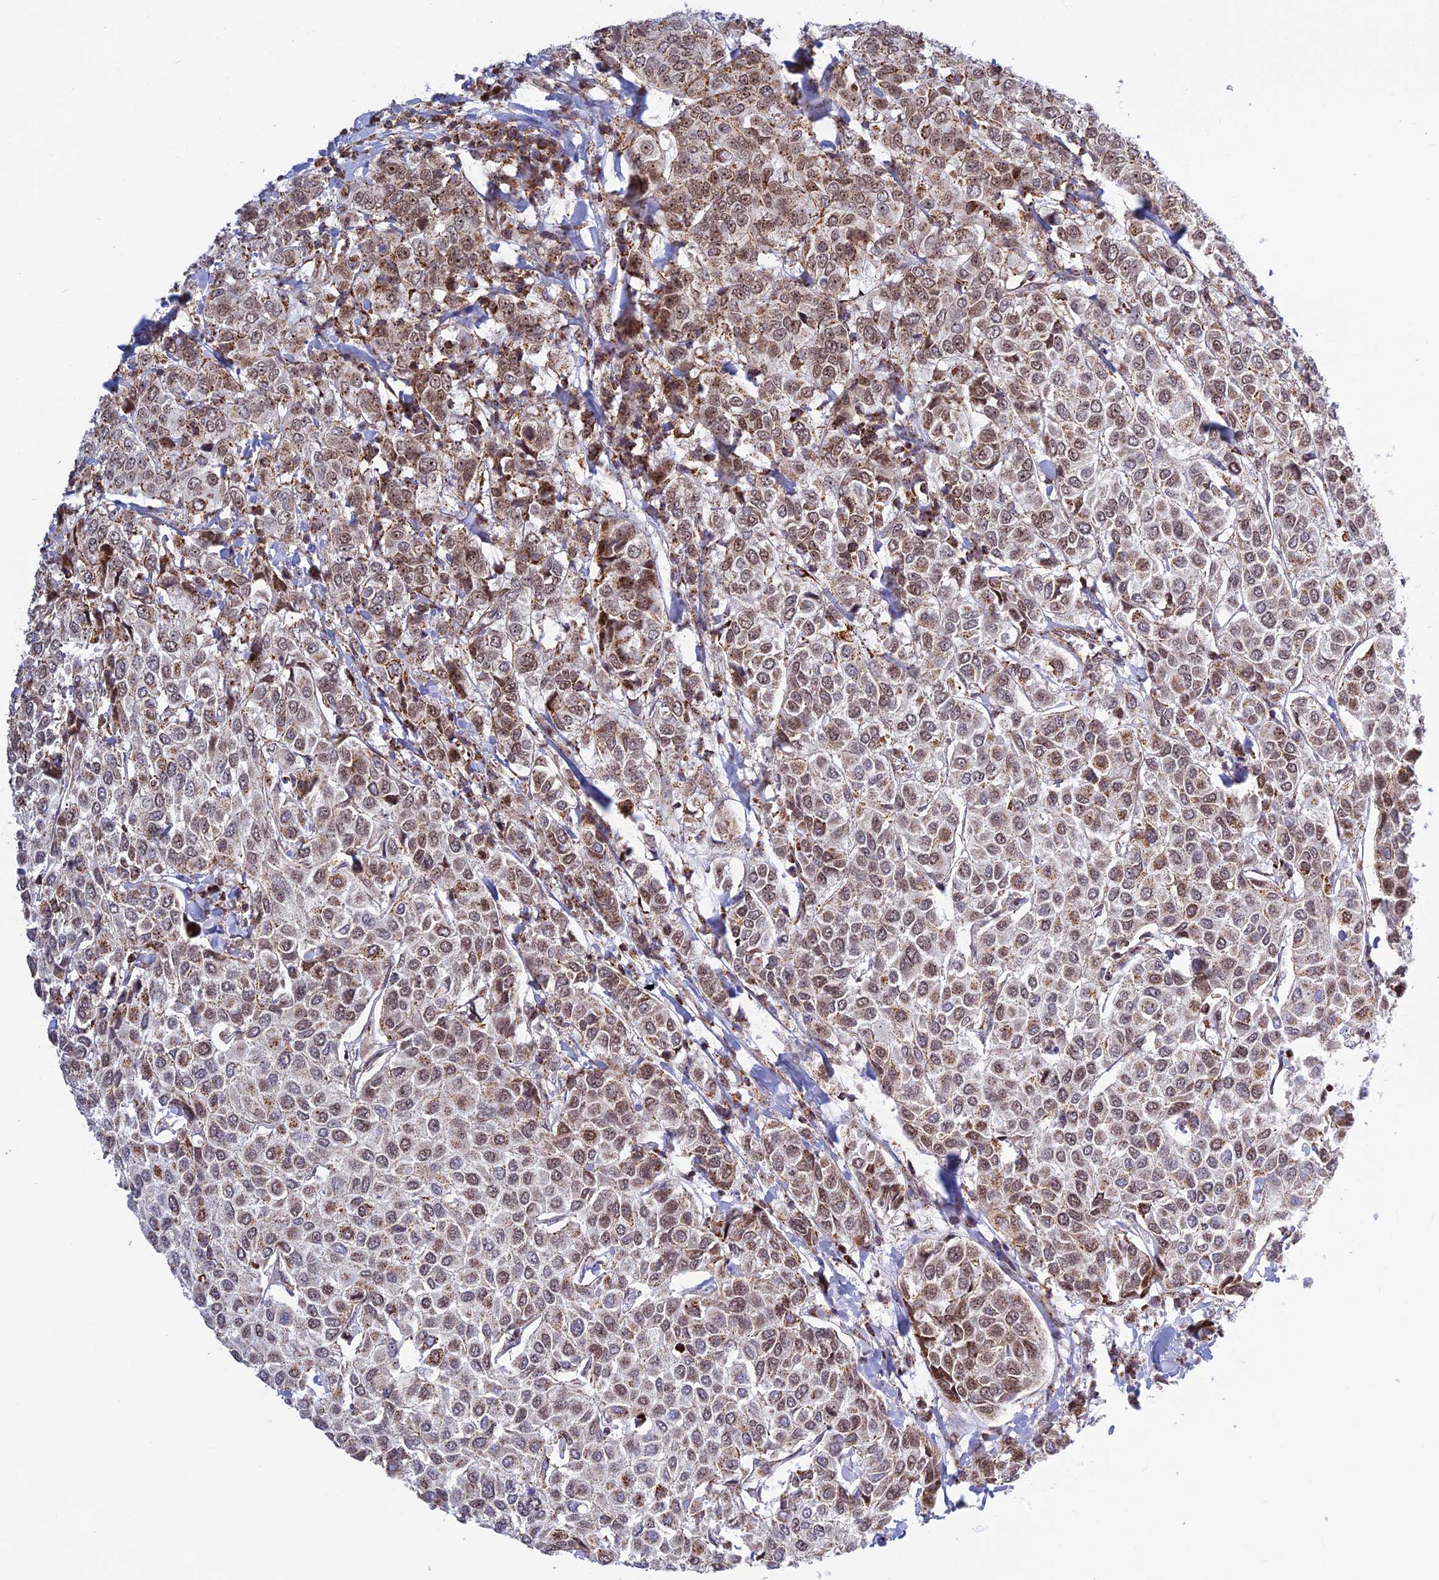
{"staining": {"intensity": "moderate", "quantity": "25%-75%", "location": "cytoplasmic/membranous,nuclear"}, "tissue": "breast cancer", "cell_type": "Tumor cells", "image_type": "cancer", "snomed": [{"axis": "morphology", "description": "Duct carcinoma"}, {"axis": "topography", "description": "Breast"}], "caption": "This image shows IHC staining of breast cancer, with medium moderate cytoplasmic/membranous and nuclear positivity in approximately 25%-75% of tumor cells.", "gene": "POLR1G", "patient": {"sex": "female", "age": 55}}